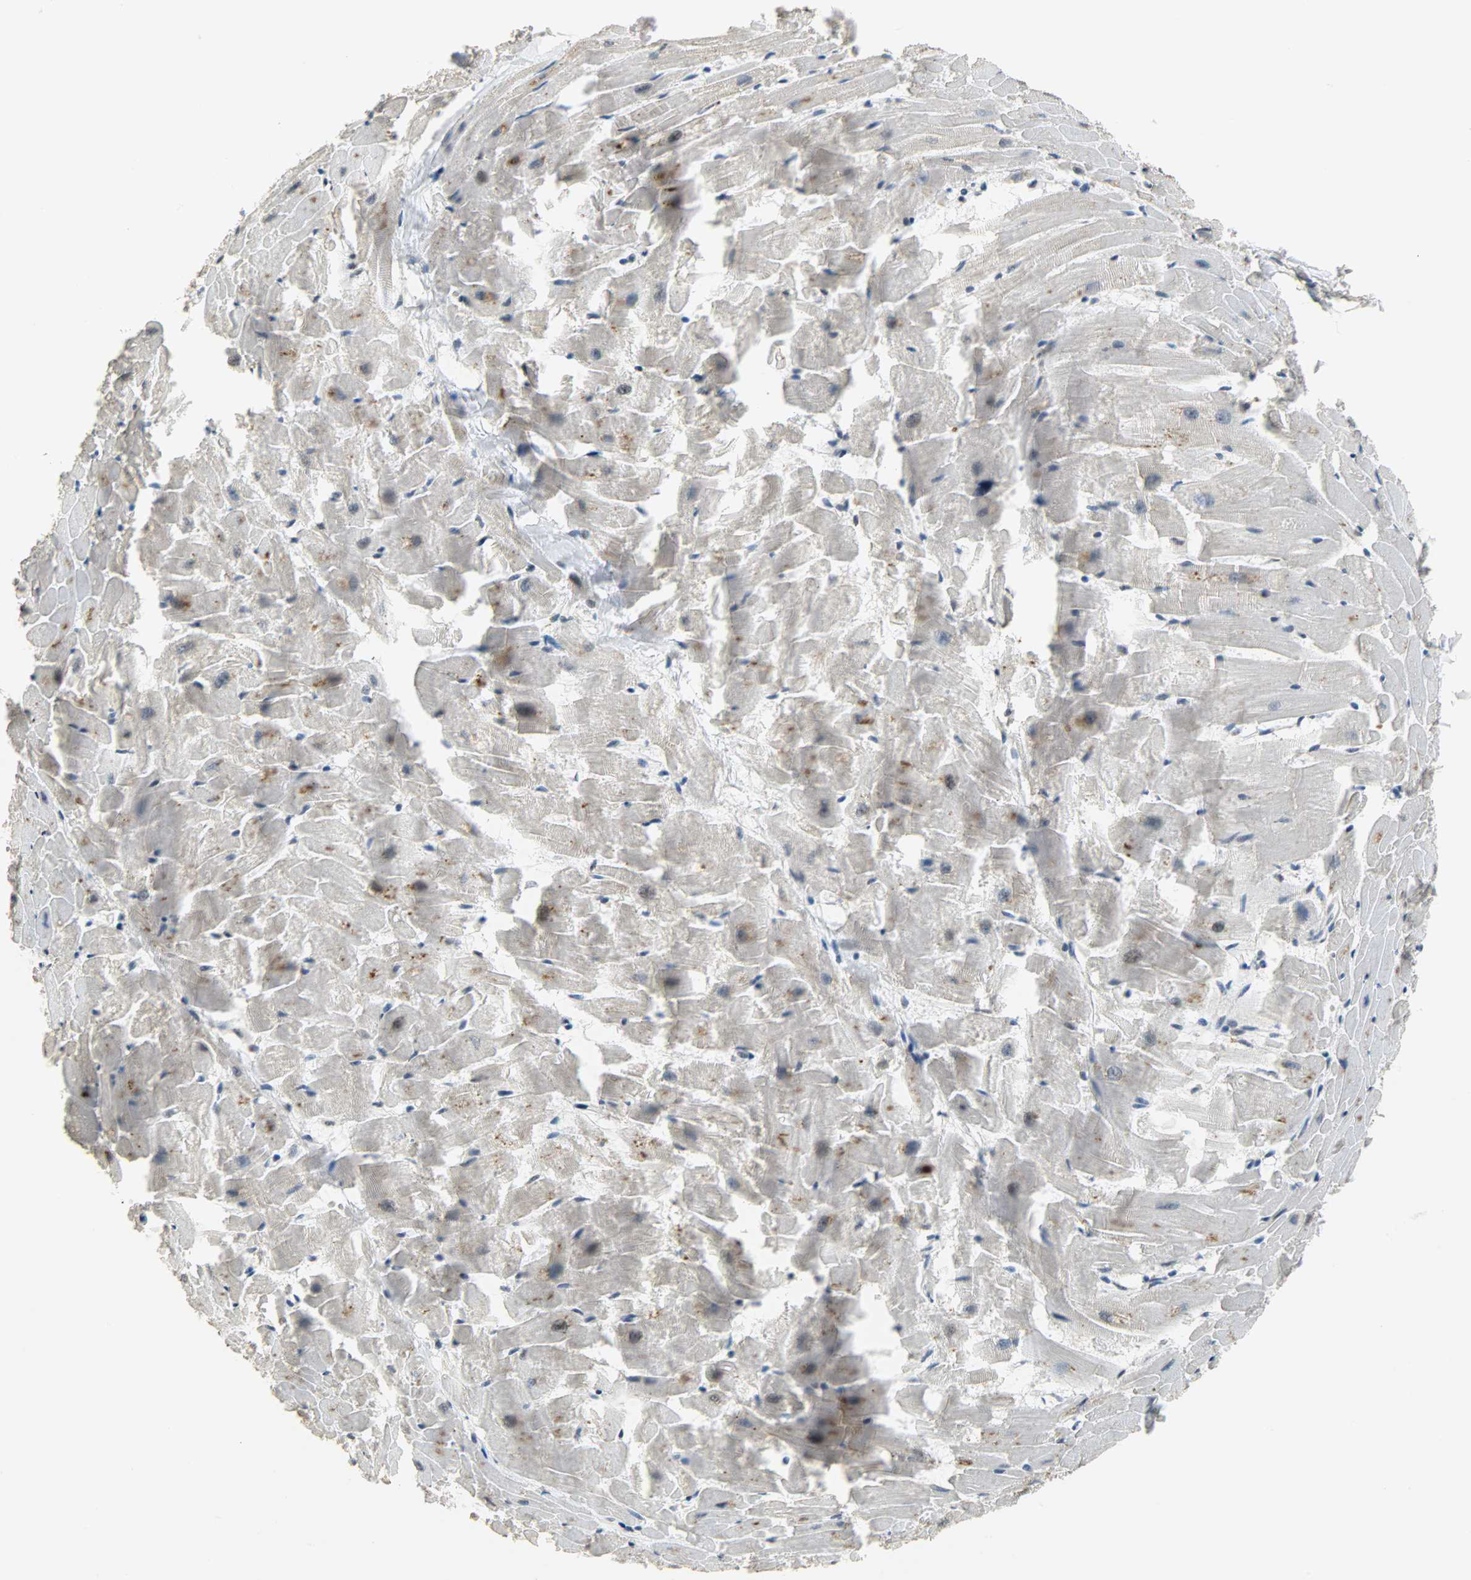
{"staining": {"intensity": "moderate", "quantity": "<25%", "location": "cytoplasmic/membranous"}, "tissue": "heart muscle", "cell_type": "Cardiomyocytes", "image_type": "normal", "snomed": [{"axis": "morphology", "description": "Normal tissue, NOS"}, {"axis": "topography", "description": "Heart"}], "caption": "Protein staining demonstrates moderate cytoplasmic/membranous staining in approximately <25% of cardiomyocytes in normal heart muscle. (DAB = brown stain, brightfield microscopy at high magnification).", "gene": "DNAJB6", "patient": {"sex": "female", "age": 19}}